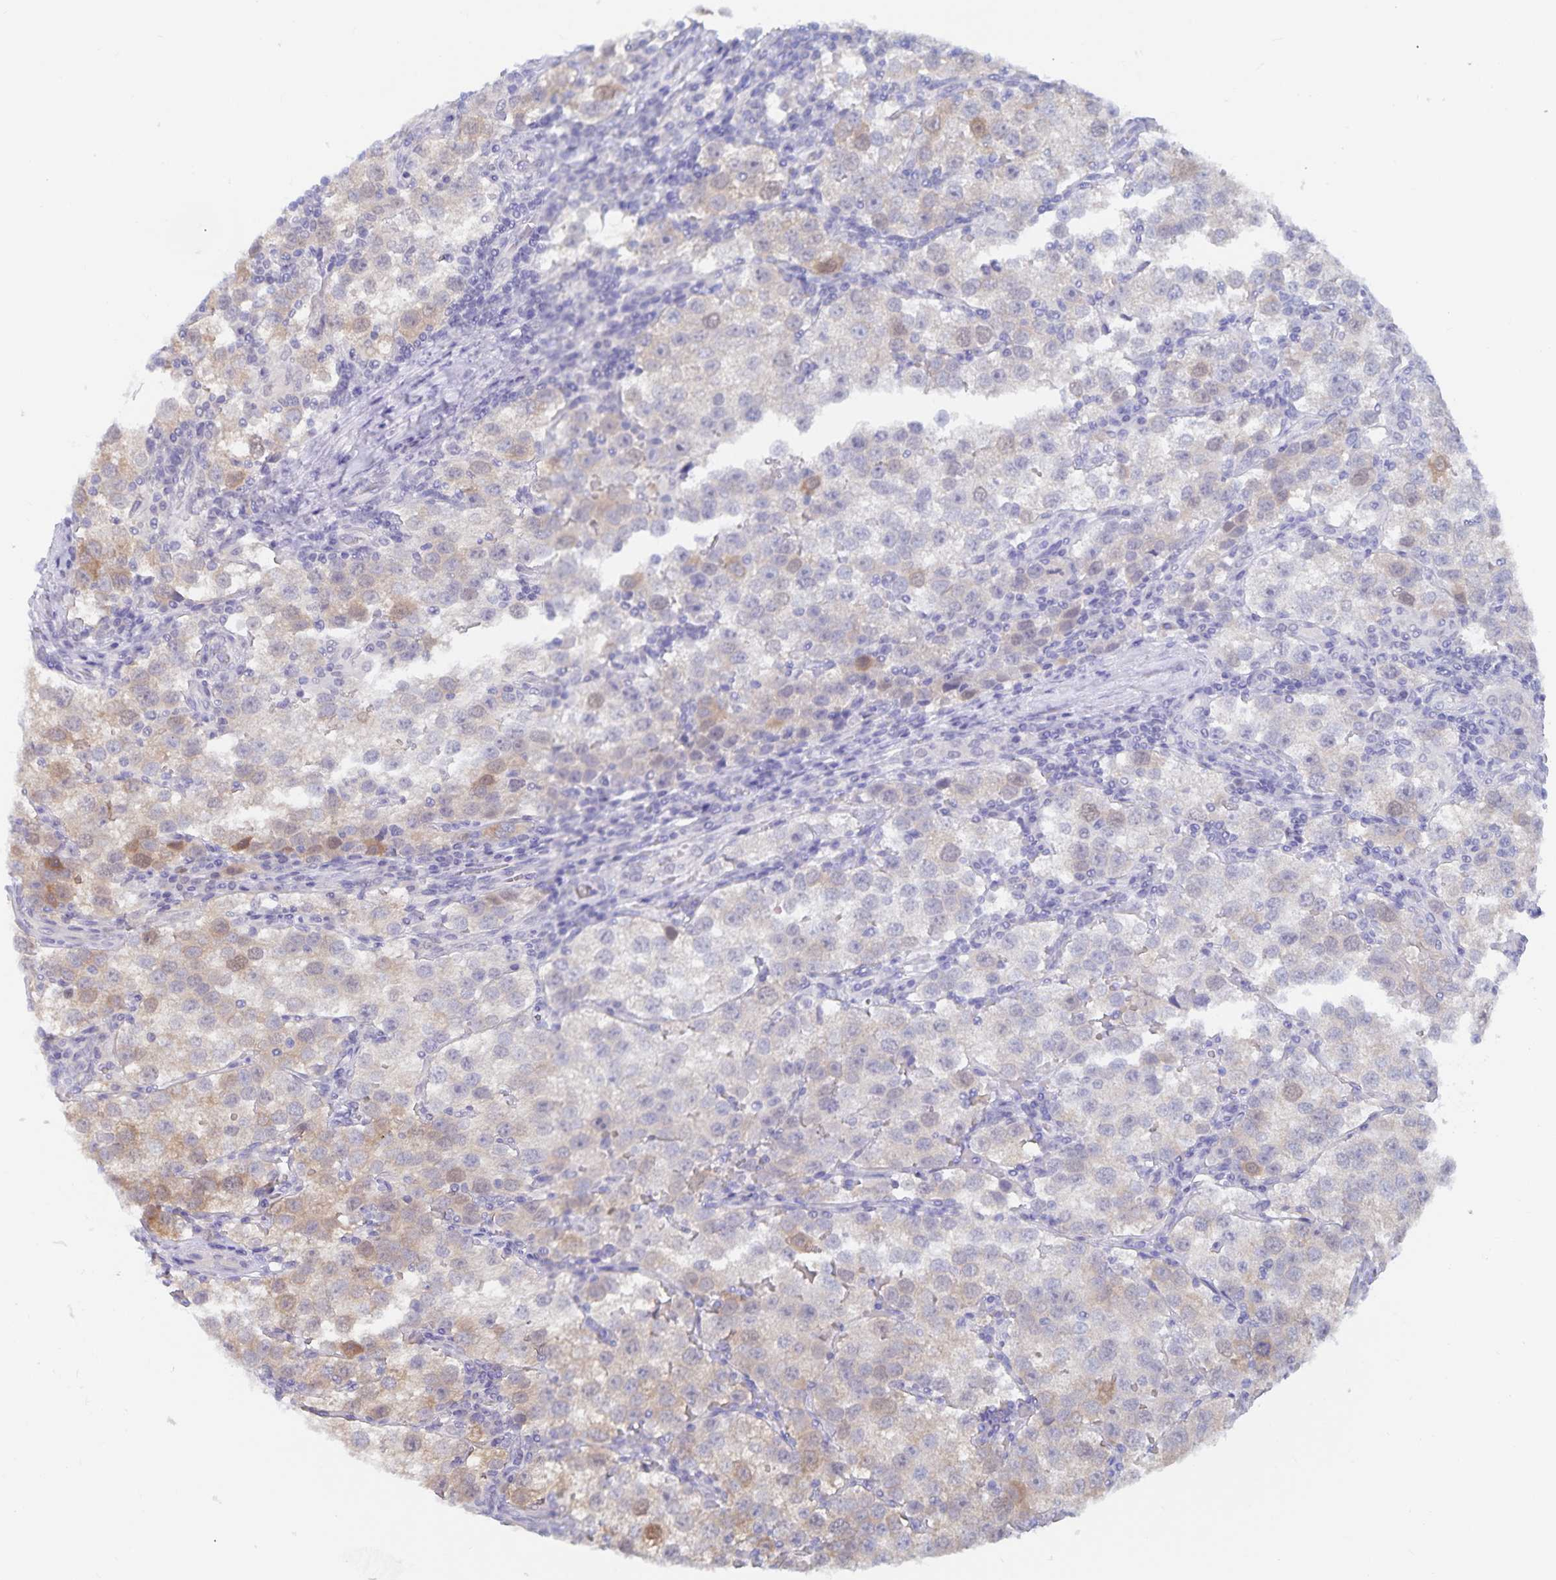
{"staining": {"intensity": "weak", "quantity": "<25%", "location": "cytoplasmic/membranous"}, "tissue": "testis cancer", "cell_type": "Tumor cells", "image_type": "cancer", "snomed": [{"axis": "morphology", "description": "Seminoma, NOS"}, {"axis": "topography", "description": "Testis"}], "caption": "Immunohistochemical staining of human testis cancer shows no significant staining in tumor cells.", "gene": "BAG6", "patient": {"sex": "male", "age": 37}}